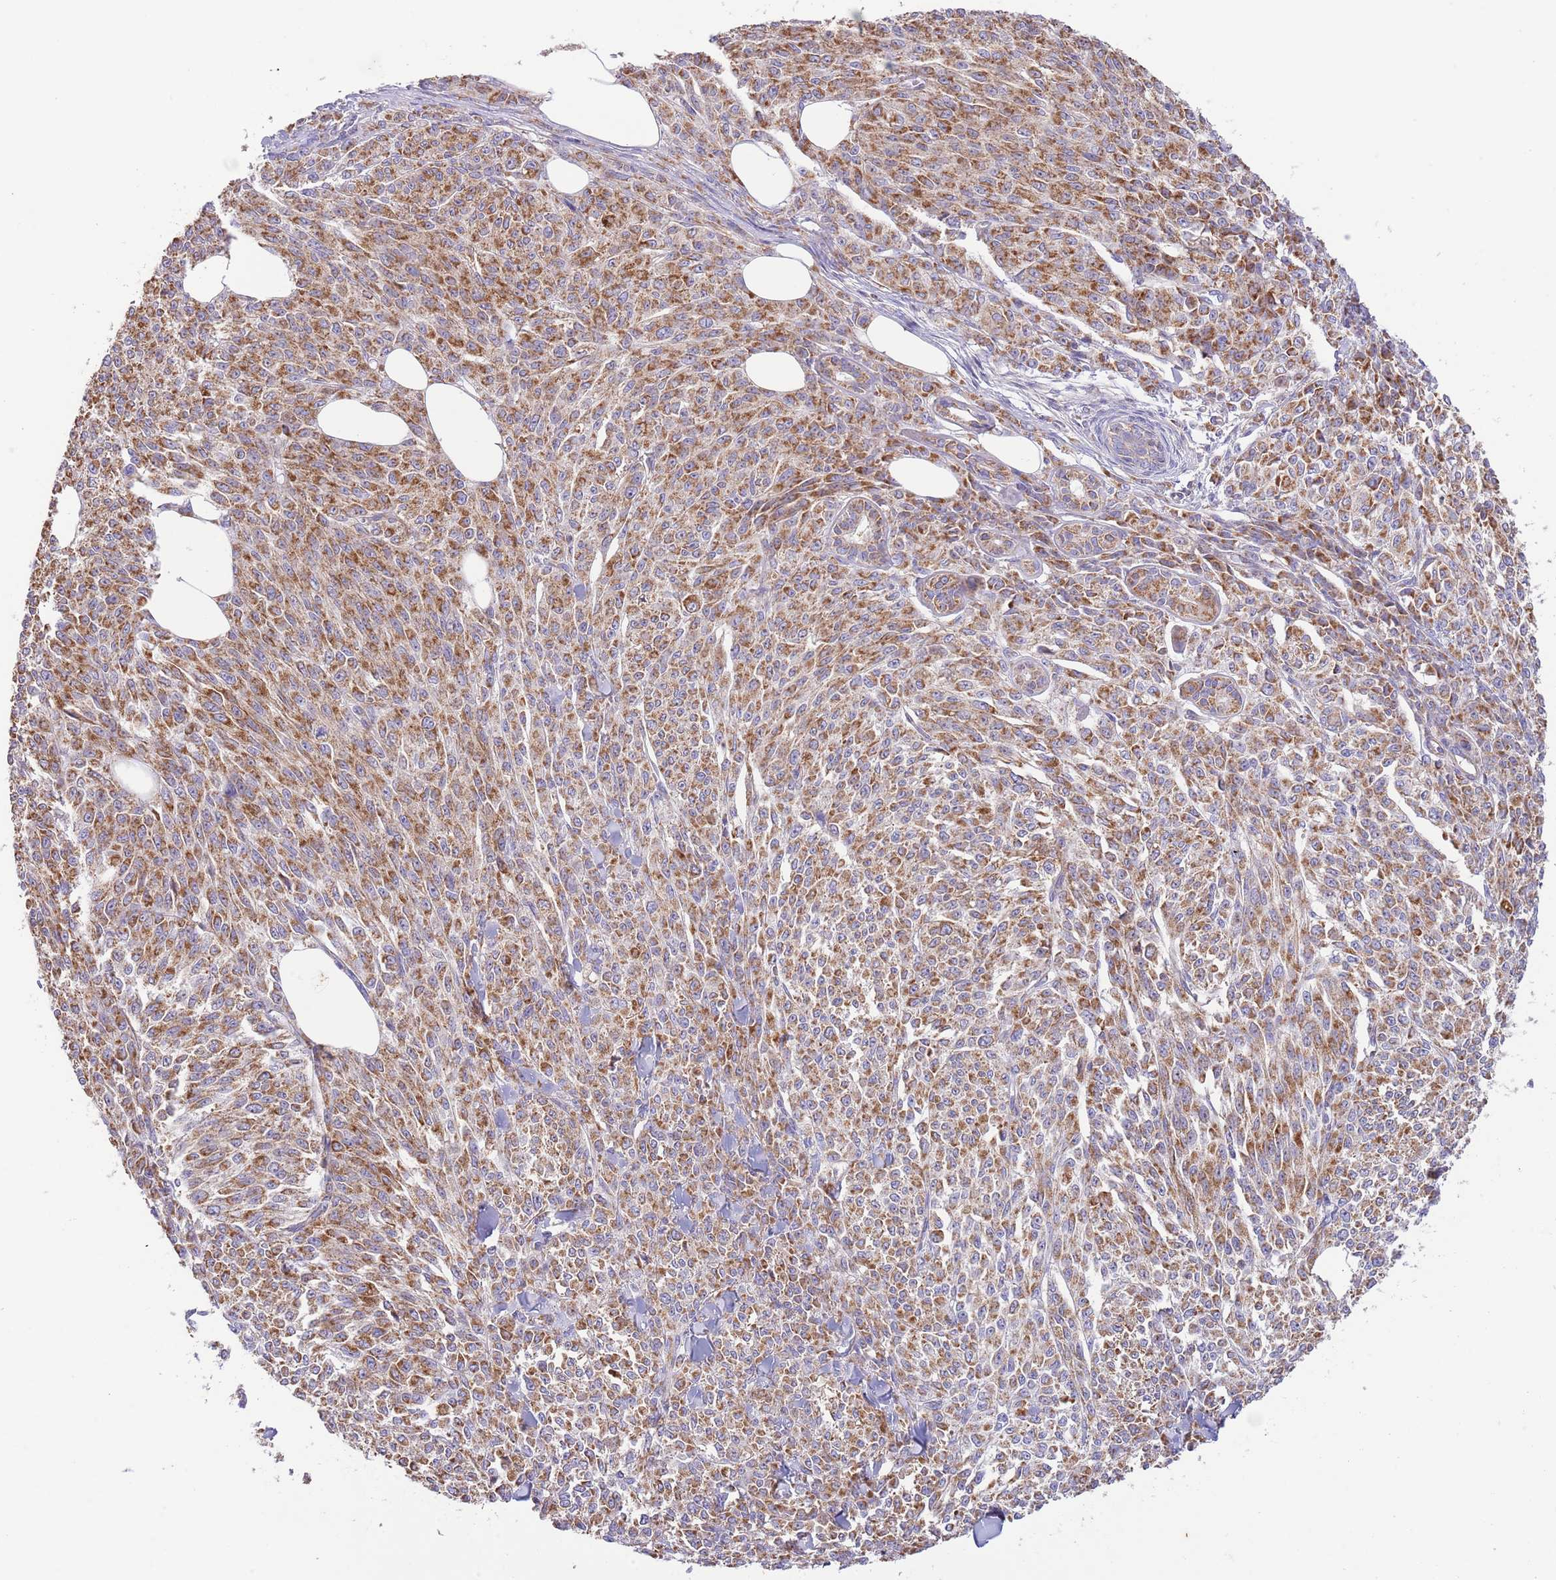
{"staining": {"intensity": "strong", "quantity": ">75%", "location": "cytoplasmic/membranous"}, "tissue": "melanoma", "cell_type": "Tumor cells", "image_type": "cancer", "snomed": [{"axis": "morphology", "description": "Malignant melanoma, NOS"}, {"axis": "topography", "description": "Skin"}], "caption": "This is a micrograph of IHC staining of malignant melanoma, which shows strong staining in the cytoplasmic/membranous of tumor cells.", "gene": "DNAJA3", "patient": {"sex": "female", "age": 52}}